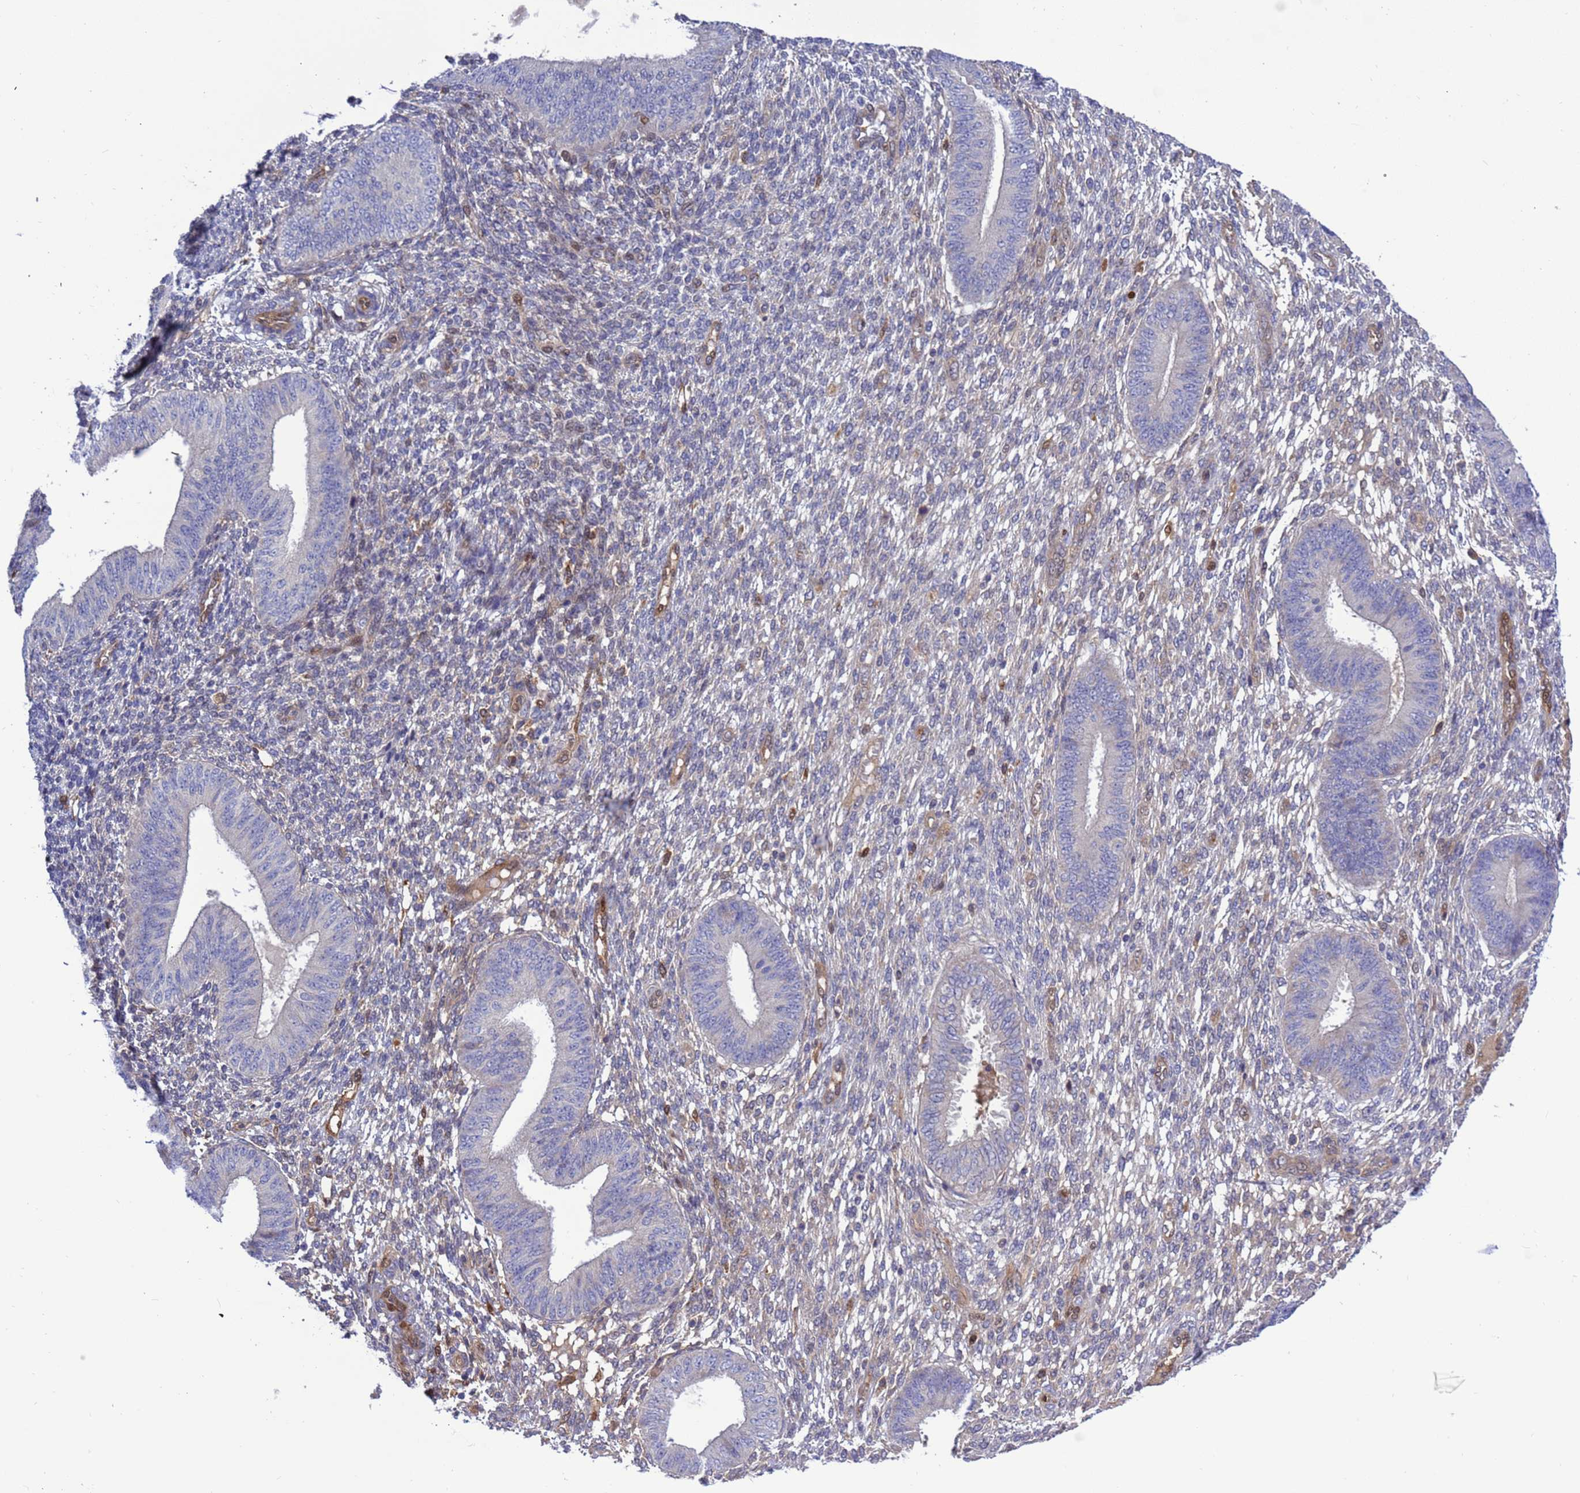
{"staining": {"intensity": "negative", "quantity": "none", "location": "none"}, "tissue": "endometrium", "cell_type": "Cells in endometrial stroma", "image_type": "normal", "snomed": [{"axis": "morphology", "description": "Normal tissue, NOS"}, {"axis": "topography", "description": "Endometrium"}], "caption": "The immunohistochemistry micrograph has no significant positivity in cells in endometrial stroma of endometrium.", "gene": "FOXRED1", "patient": {"sex": "female", "age": 49}}